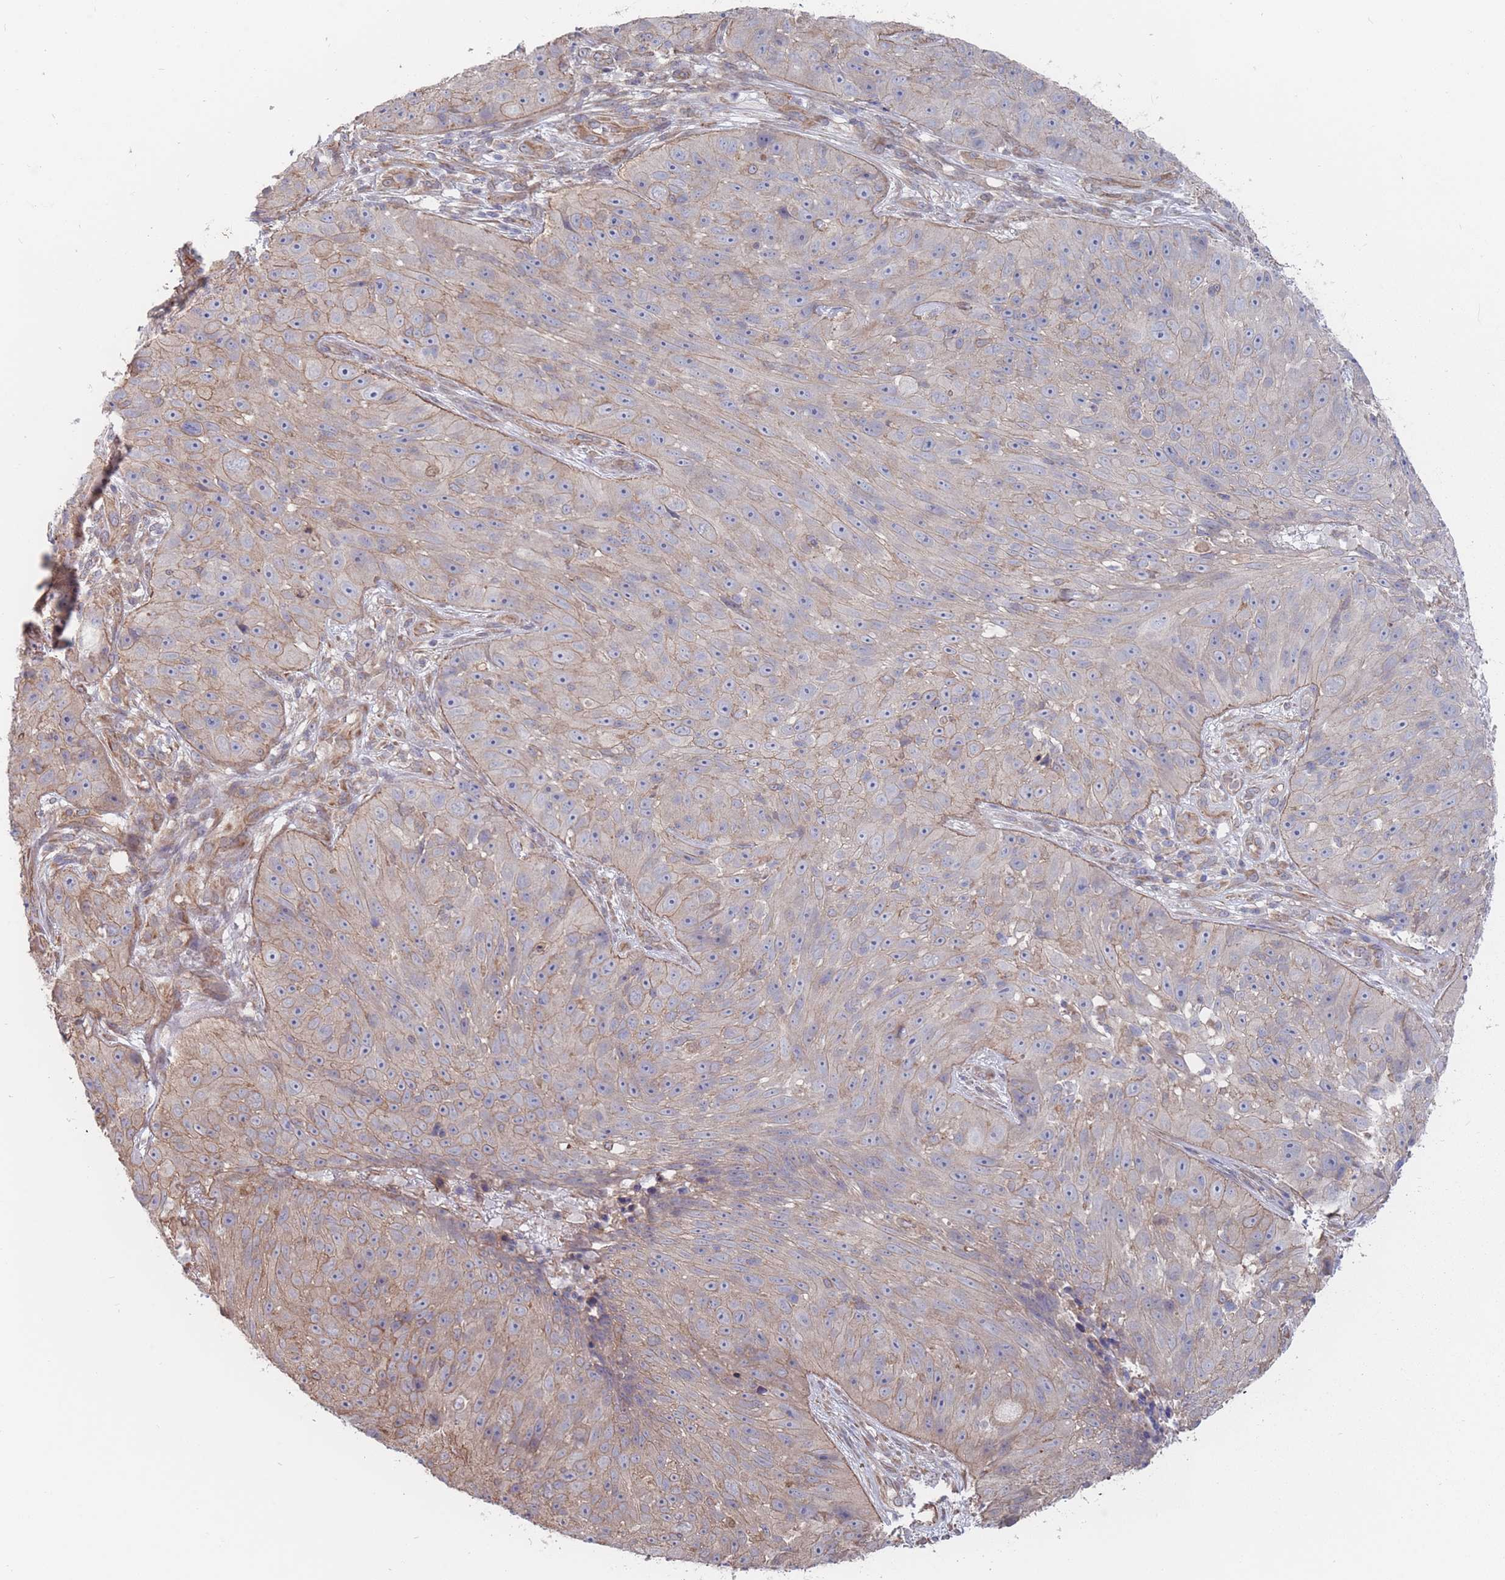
{"staining": {"intensity": "weak", "quantity": "25%-75%", "location": "cytoplasmic/membranous"}, "tissue": "skin cancer", "cell_type": "Tumor cells", "image_type": "cancer", "snomed": [{"axis": "morphology", "description": "Squamous cell carcinoma, NOS"}, {"axis": "topography", "description": "Skin"}], "caption": "DAB (3,3'-diaminobenzidine) immunohistochemical staining of skin squamous cell carcinoma demonstrates weak cytoplasmic/membranous protein expression in approximately 25%-75% of tumor cells.", "gene": "SLC1A6", "patient": {"sex": "female", "age": 87}}